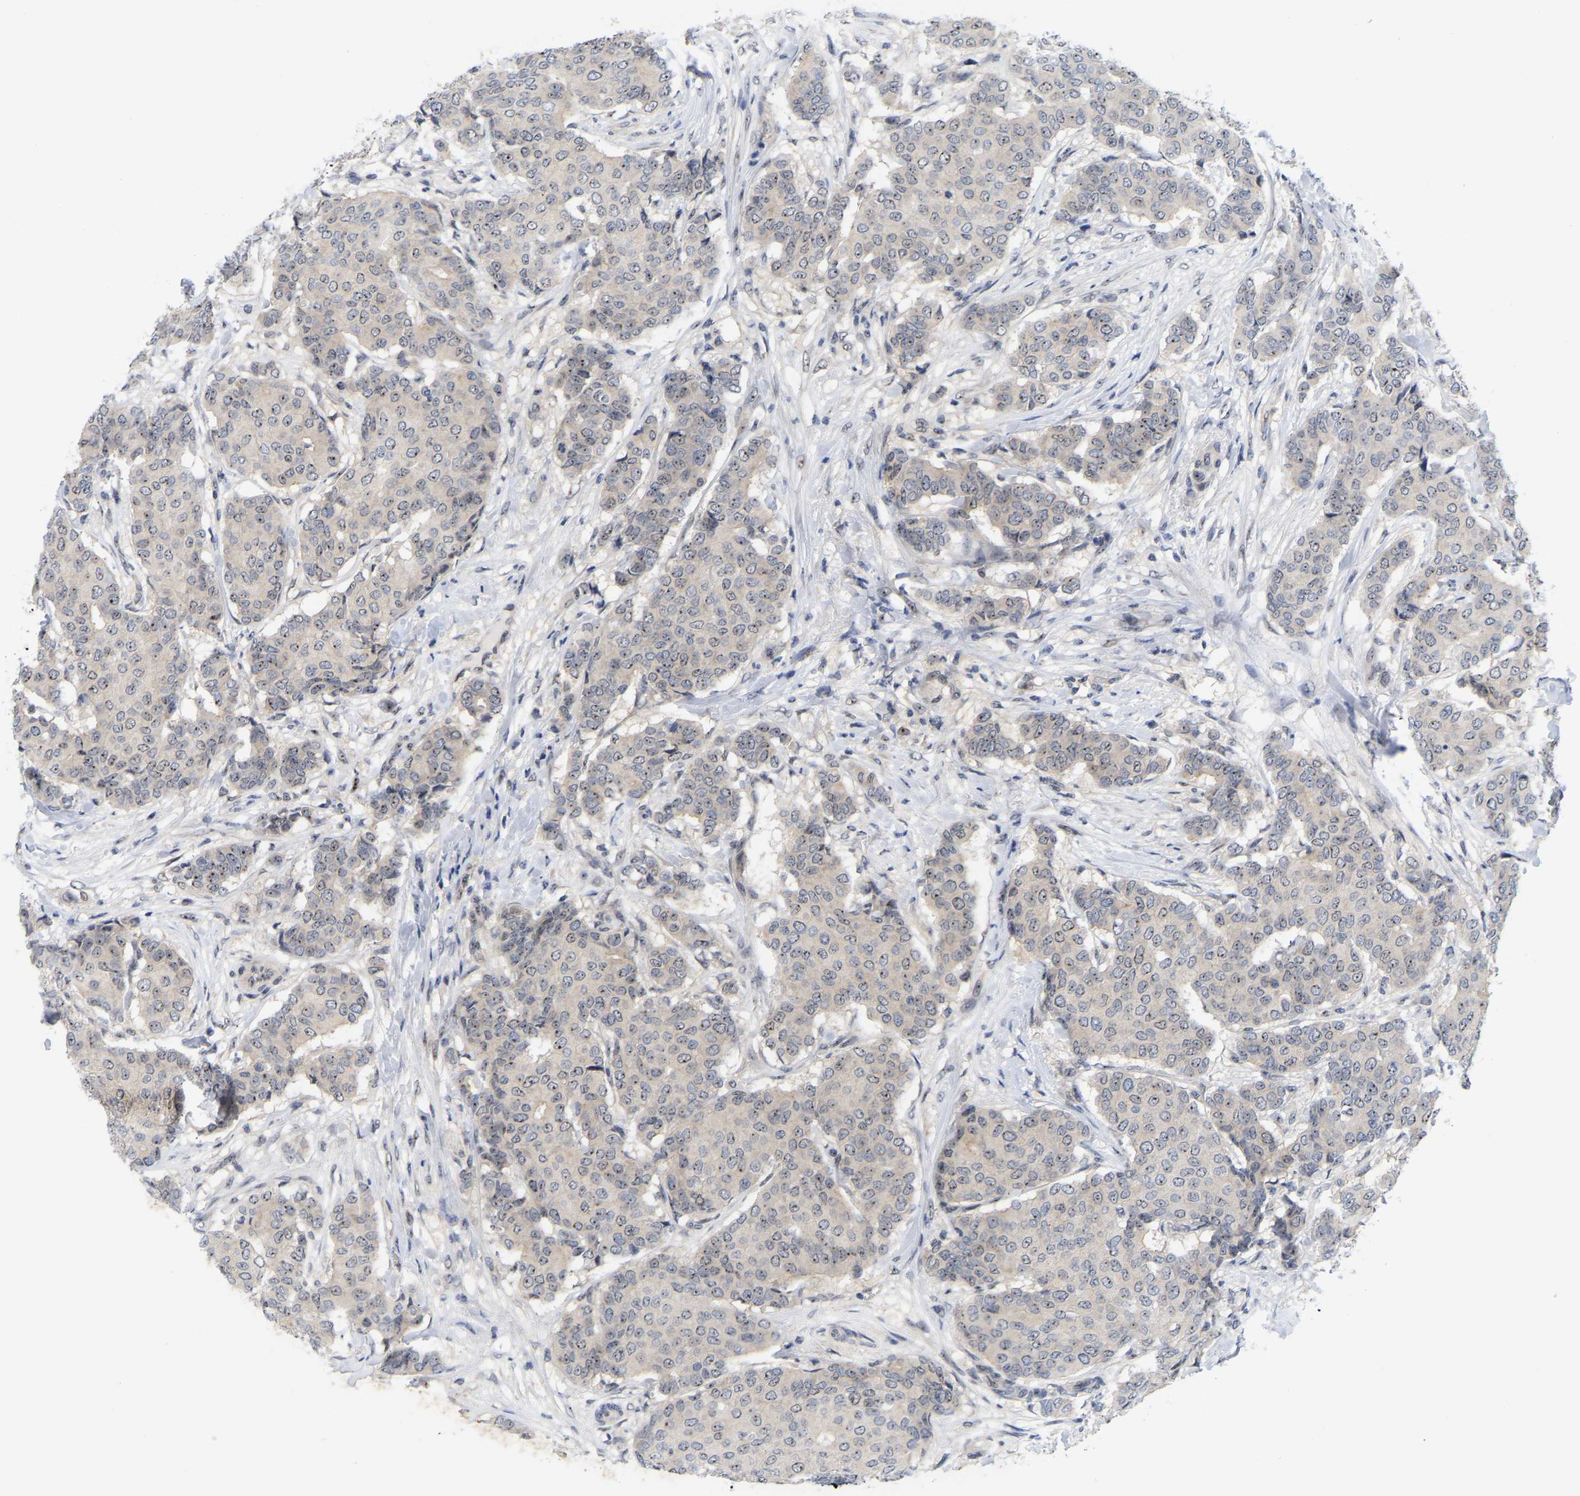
{"staining": {"intensity": "weak", "quantity": "25%-75%", "location": "nuclear"}, "tissue": "breast cancer", "cell_type": "Tumor cells", "image_type": "cancer", "snomed": [{"axis": "morphology", "description": "Duct carcinoma"}, {"axis": "topography", "description": "Breast"}], "caption": "Tumor cells show weak nuclear expression in about 25%-75% of cells in intraductal carcinoma (breast).", "gene": "NLE1", "patient": {"sex": "female", "age": 75}}